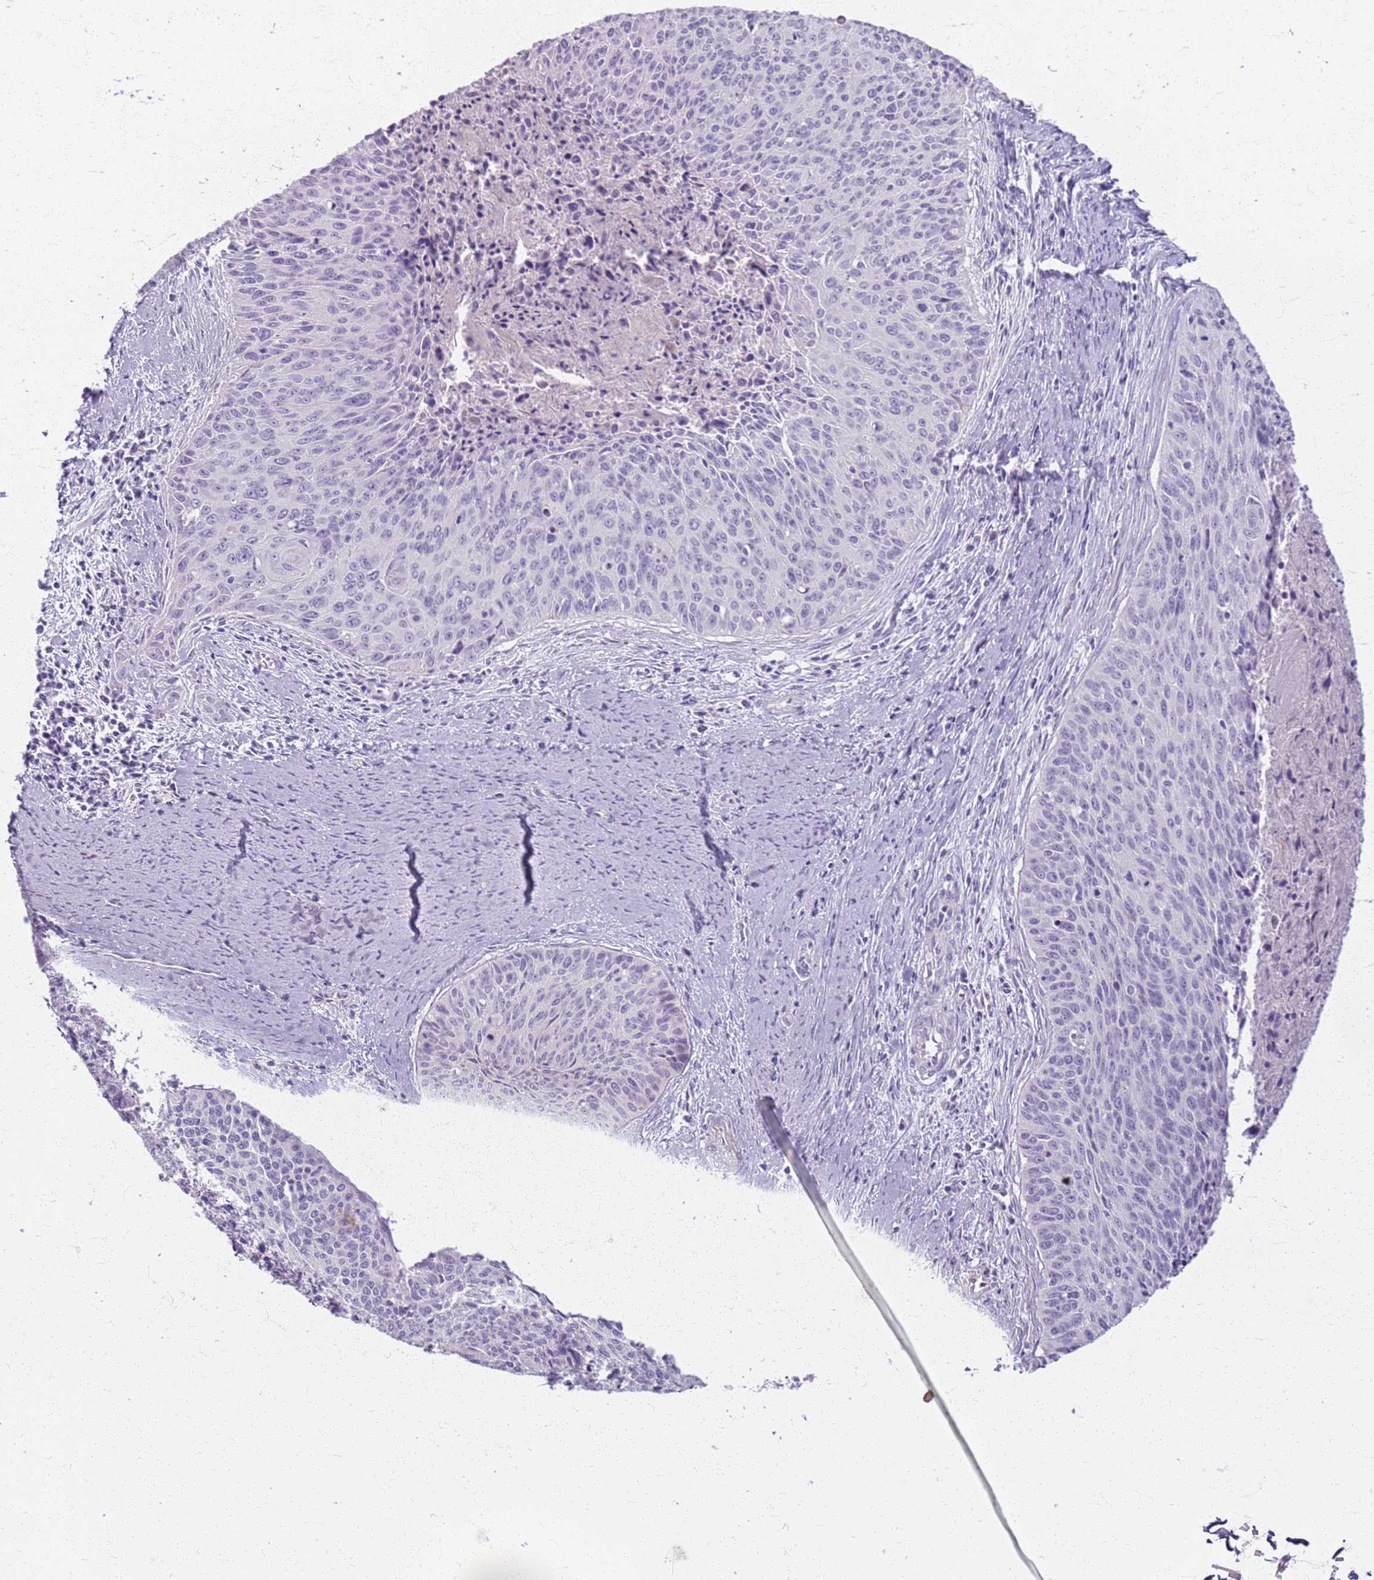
{"staining": {"intensity": "negative", "quantity": "none", "location": "none"}, "tissue": "cervical cancer", "cell_type": "Tumor cells", "image_type": "cancer", "snomed": [{"axis": "morphology", "description": "Squamous cell carcinoma, NOS"}, {"axis": "topography", "description": "Cervix"}], "caption": "This is an immunohistochemistry micrograph of human squamous cell carcinoma (cervical). There is no expression in tumor cells.", "gene": "CSRP3", "patient": {"sex": "female", "age": 55}}